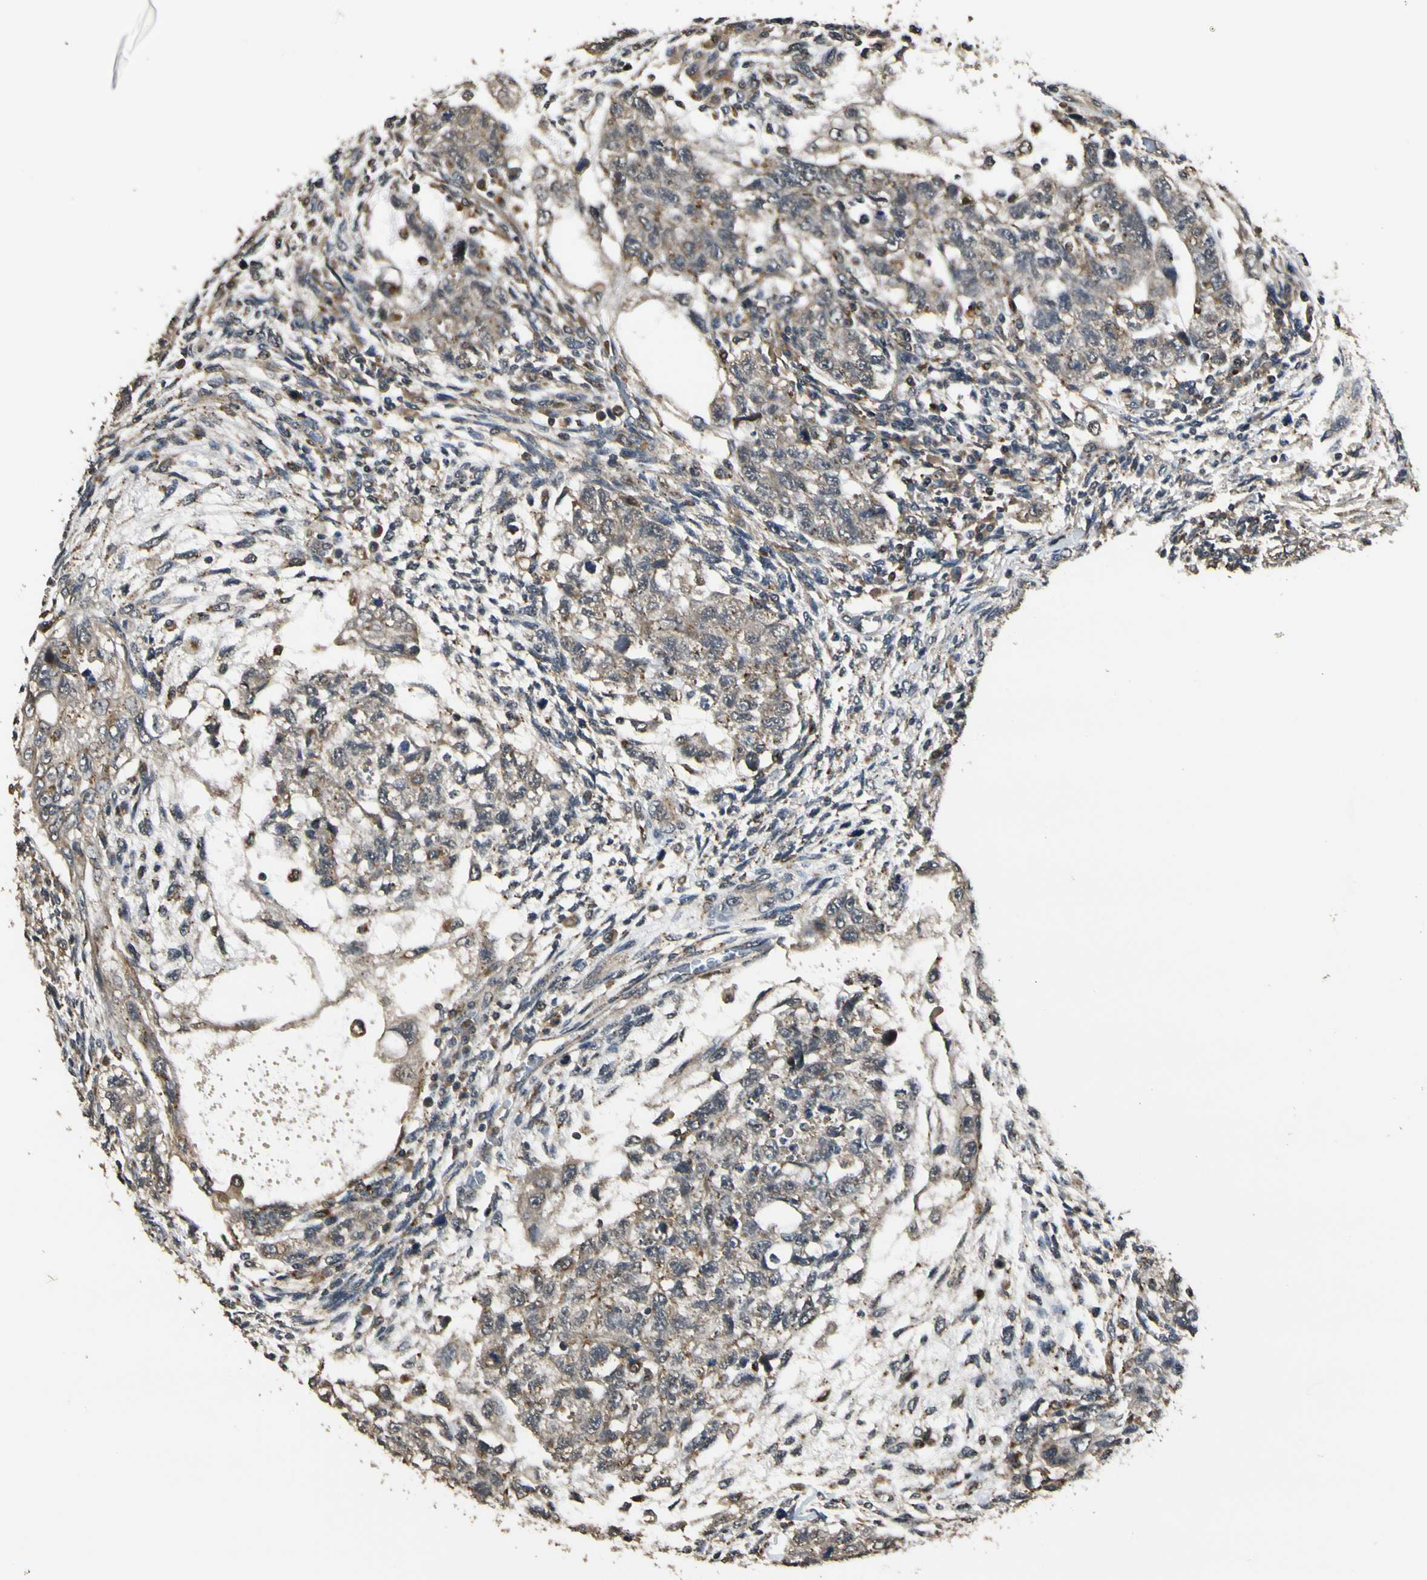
{"staining": {"intensity": "weak", "quantity": "<25%", "location": "cytoplasmic/membranous"}, "tissue": "testis cancer", "cell_type": "Tumor cells", "image_type": "cancer", "snomed": [{"axis": "morphology", "description": "Normal tissue, NOS"}, {"axis": "morphology", "description": "Carcinoma, Embryonal, NOS"}, {"axis": "topography", "description": "Testis"}], "caption": "Immunohistochemistry (IHC) histopathology image of neoplastic tissue: human testis cancer (embryonal carcinoma) stained with DAB (3,3'-diaminobenzidine) demonstrates no significant protein expression in tumor cells.", "gene": "LAMTOR1", "patient": {"sex": "male", "age": 36}}